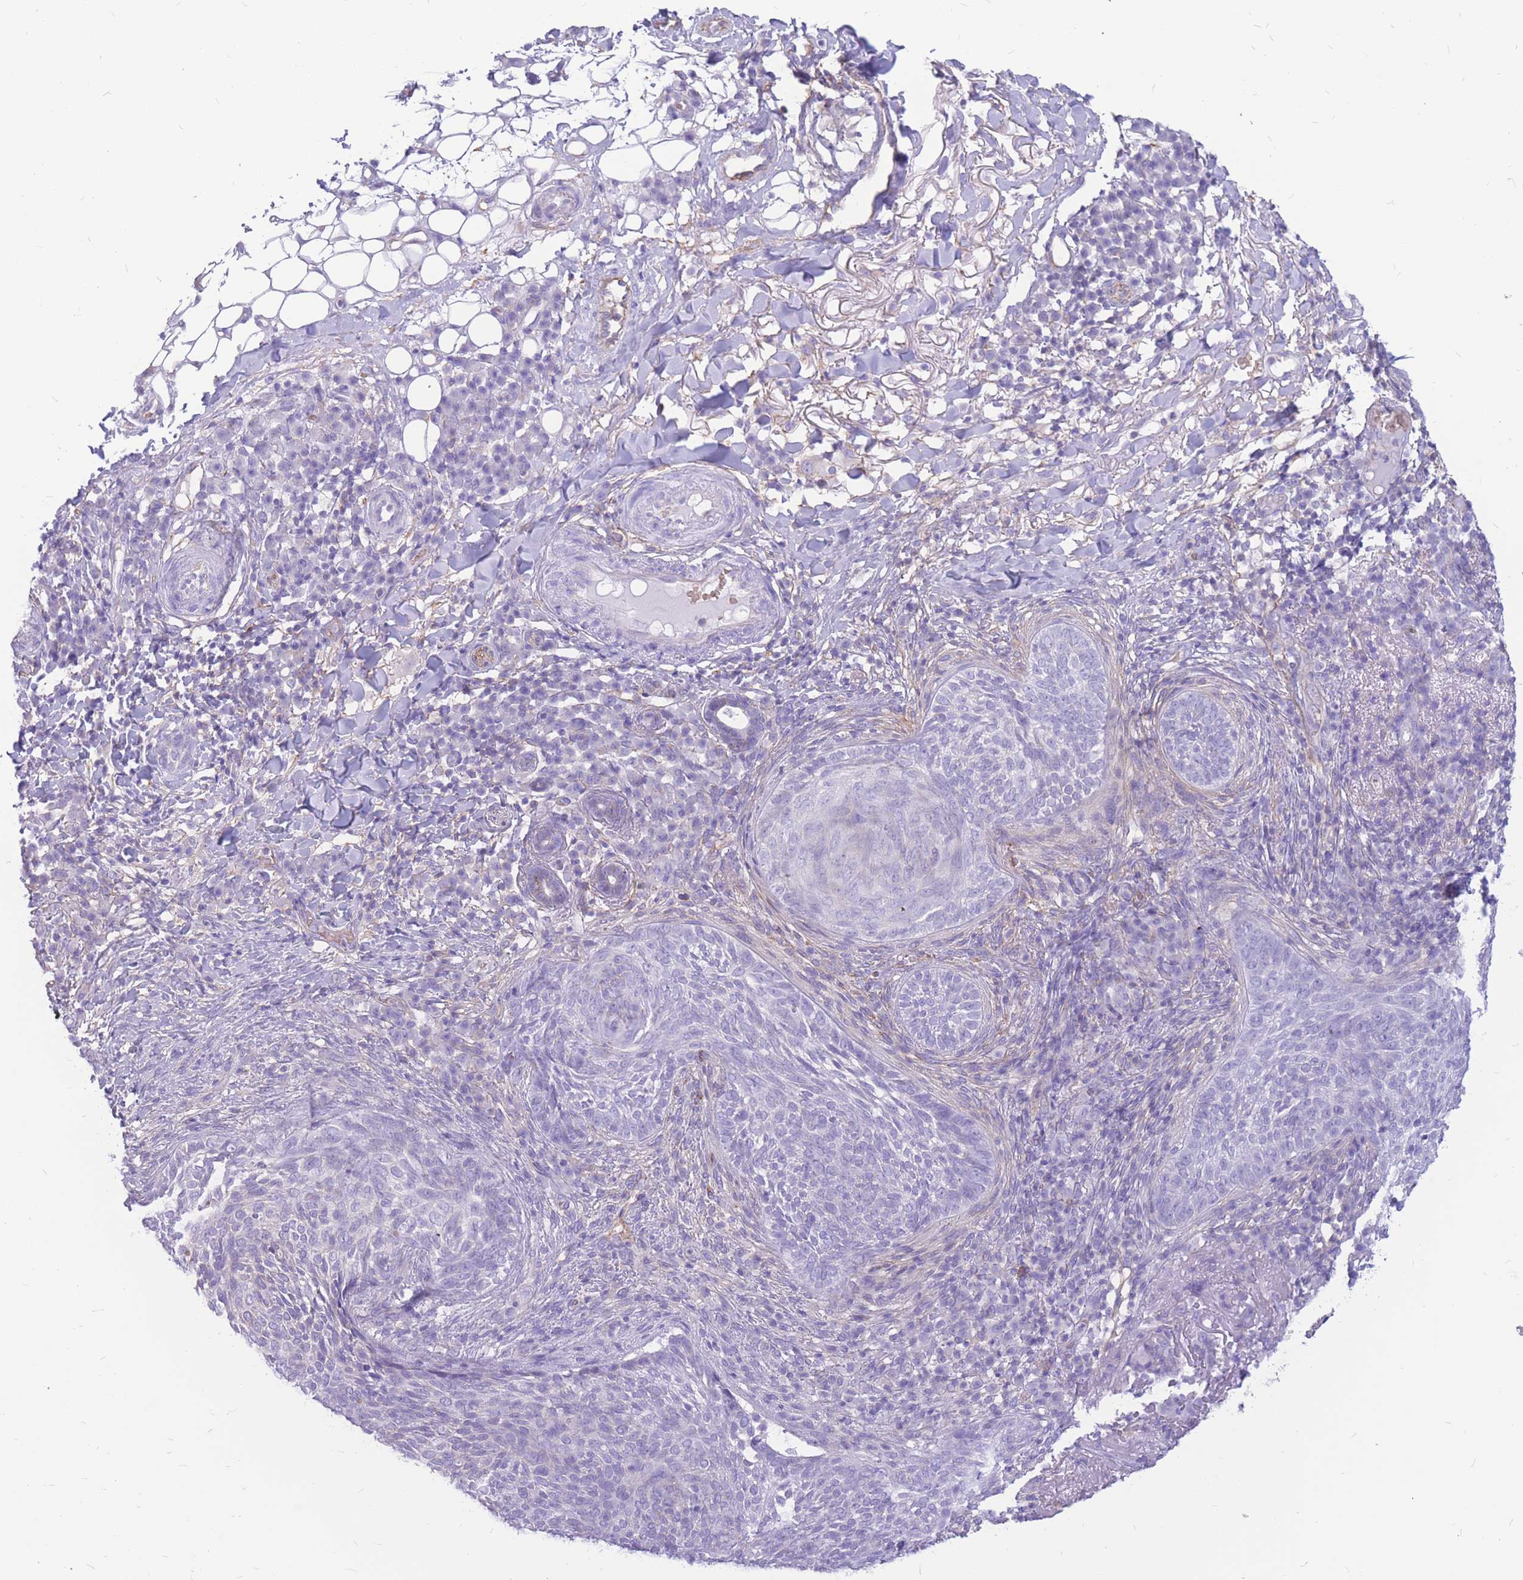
{"staining": {"intensity": "negative", "quantity": "none", "location": "none"}, "tissue": "skin cancer", "cell_type": "Tumor cells", "image_type": "cancer", "snomed": [{"axis": "morphology", "description": "Basal cell carcinoma"}, {"axis": "topography", "description": "Skin"}], "caption": "Tumor cells show no significant staining in skin cancer.", "gene": "ADD2", "patient": {"sex": "male", "age": 85}}